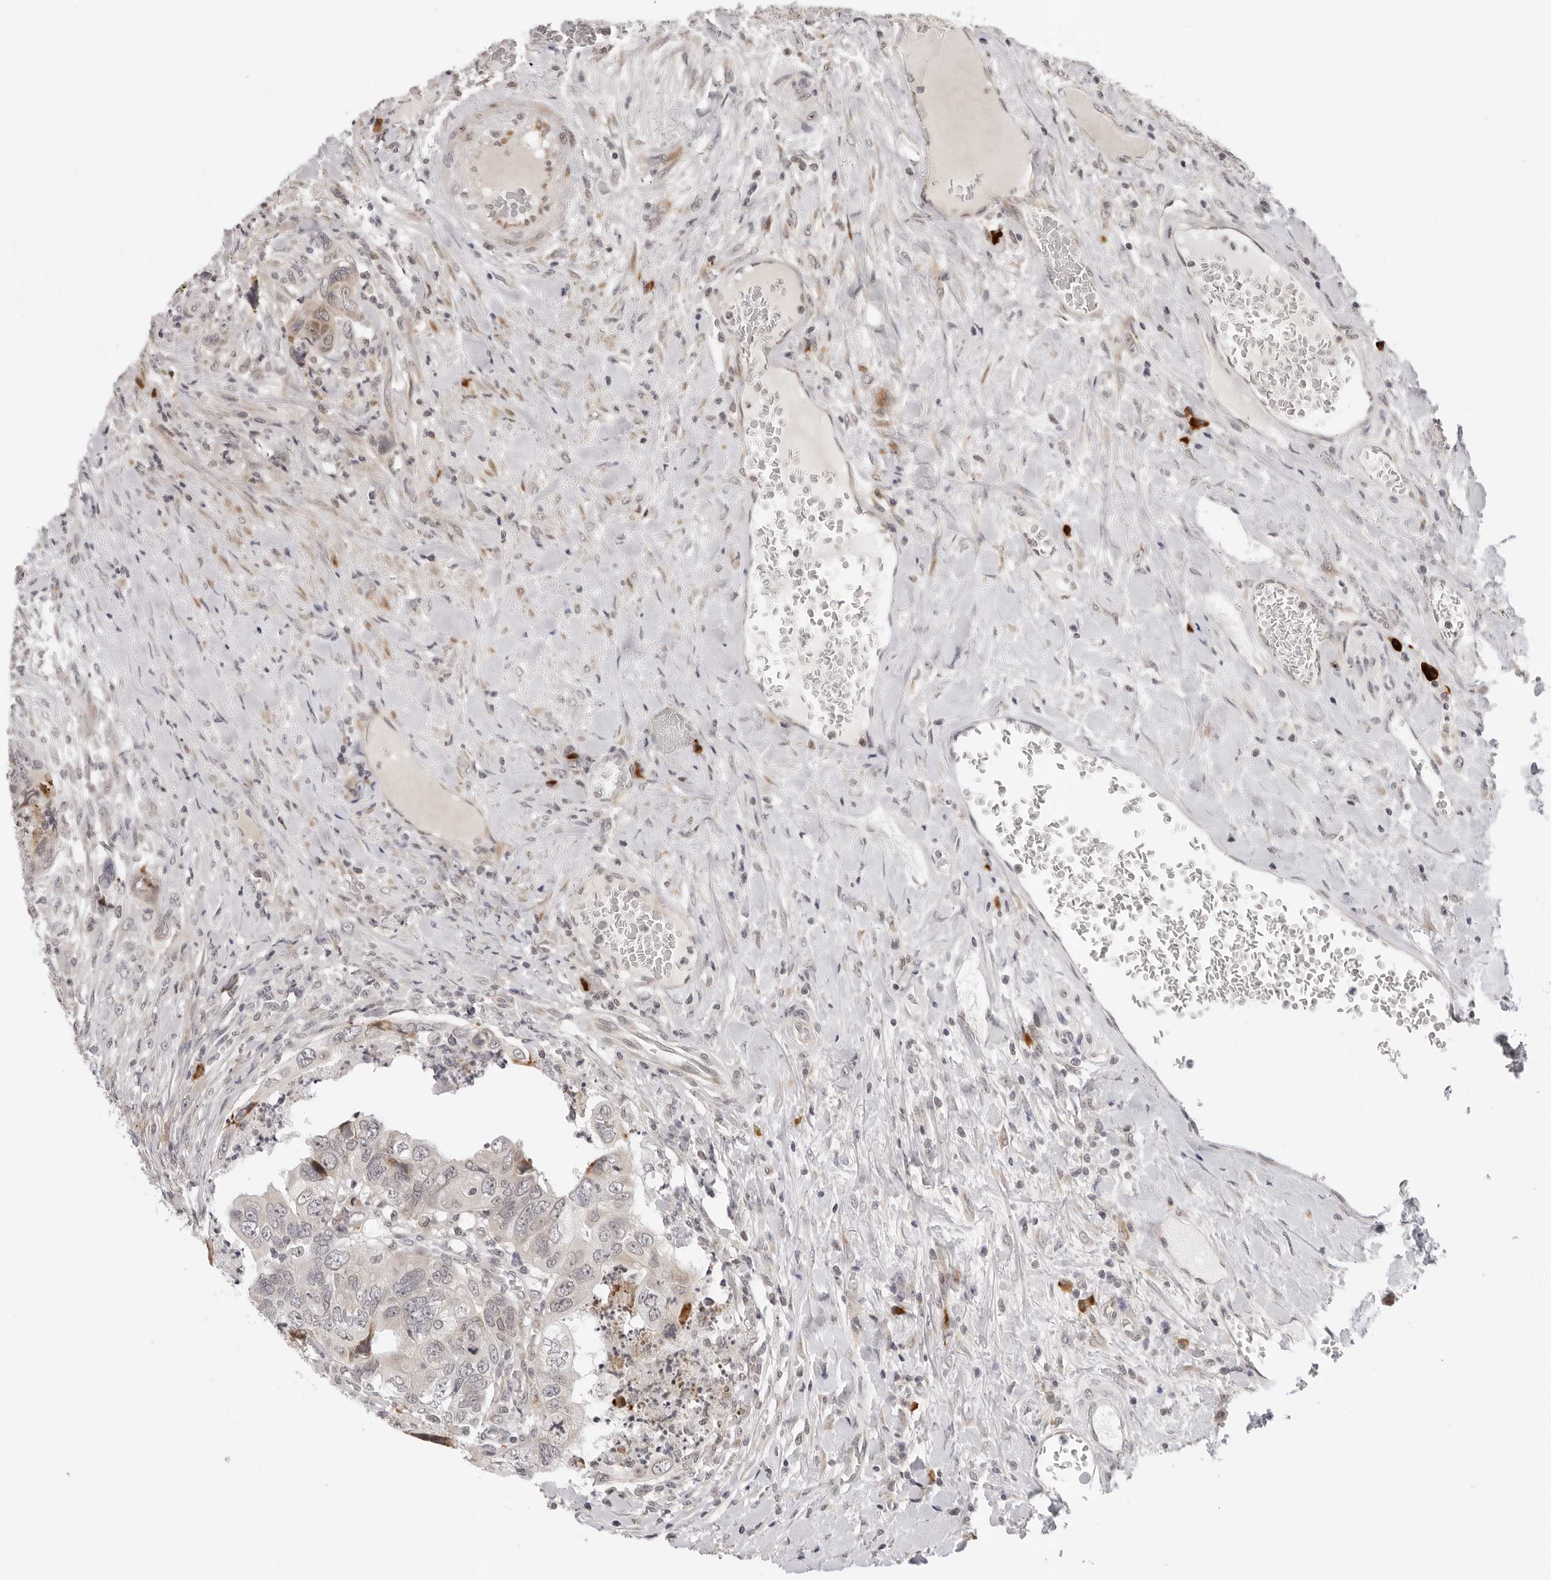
{"staining": {"intensity": "moderate", "quantity": "<25%", "location": "cytoplasmic/membranous"}, "tissue": "colorectal cancer", "cell_type": "Tumor cells", "image_type": "cancer", "snomed": [{"axis": "morphology", "description": "Adenocarcinoma, NOS"}, {"axis": "topography", "description": "Rectum"}], "caption": "Adenocarcinoma (colorectal) stained with a brown dye shows moderate cytoplasmic/membranous positive staining in approximately <25% of tumor cells.", "gene": "IL17RA", "patient": {"sex": "male", "age": 63}}